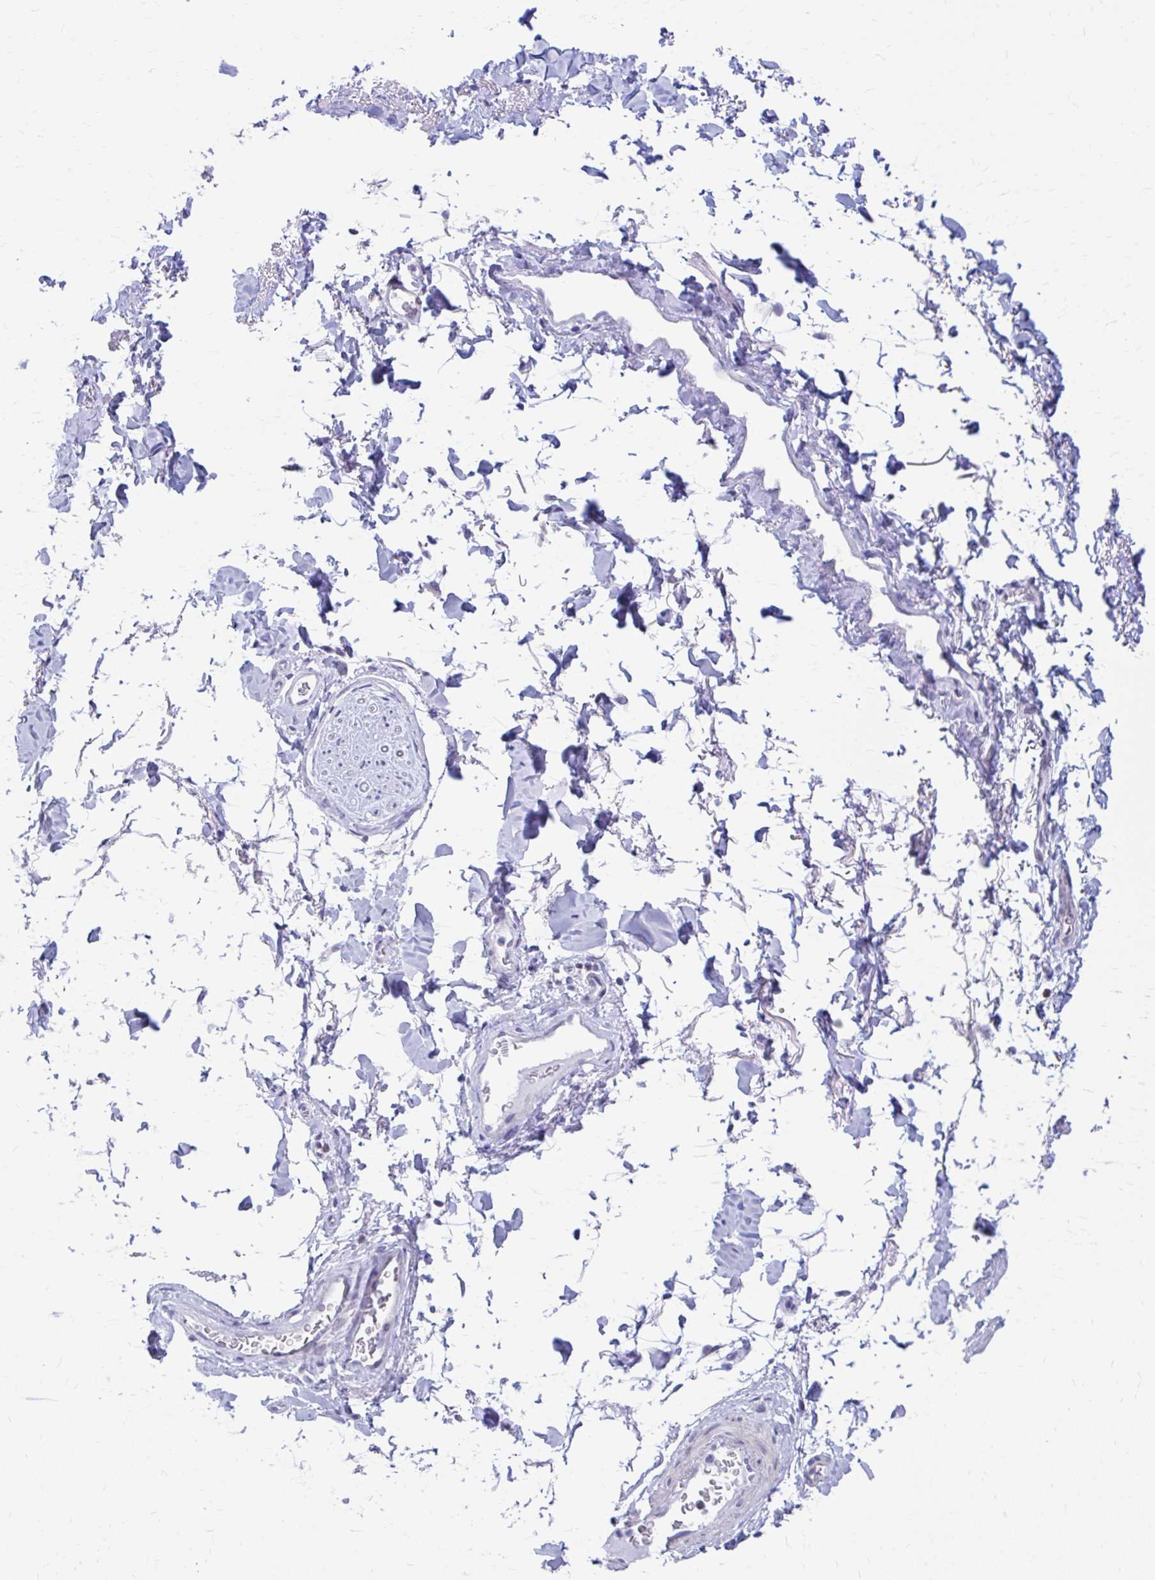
{"staining": {"intensity": "negative", "quantity": "none", "location": "none"}, "tissue": "adipose tissue", "cell_type": "Adipocytes", "image_type": "normal", "snomed": [{"axis": "morphology", "description": "Normal tissue, NOS"}, {"axis": "topography", "description": "Vulva"}, {"axis": "topography", "description": "Peripheral nerve tissue"}], "caption": "Immunohistochemistry photomicrograph of benign adipose tissue stained for a protein (brown), which reveals no staining in adipocytes.", "gene": "RADIL", "patient": {"sex": "female", "age": 66}}